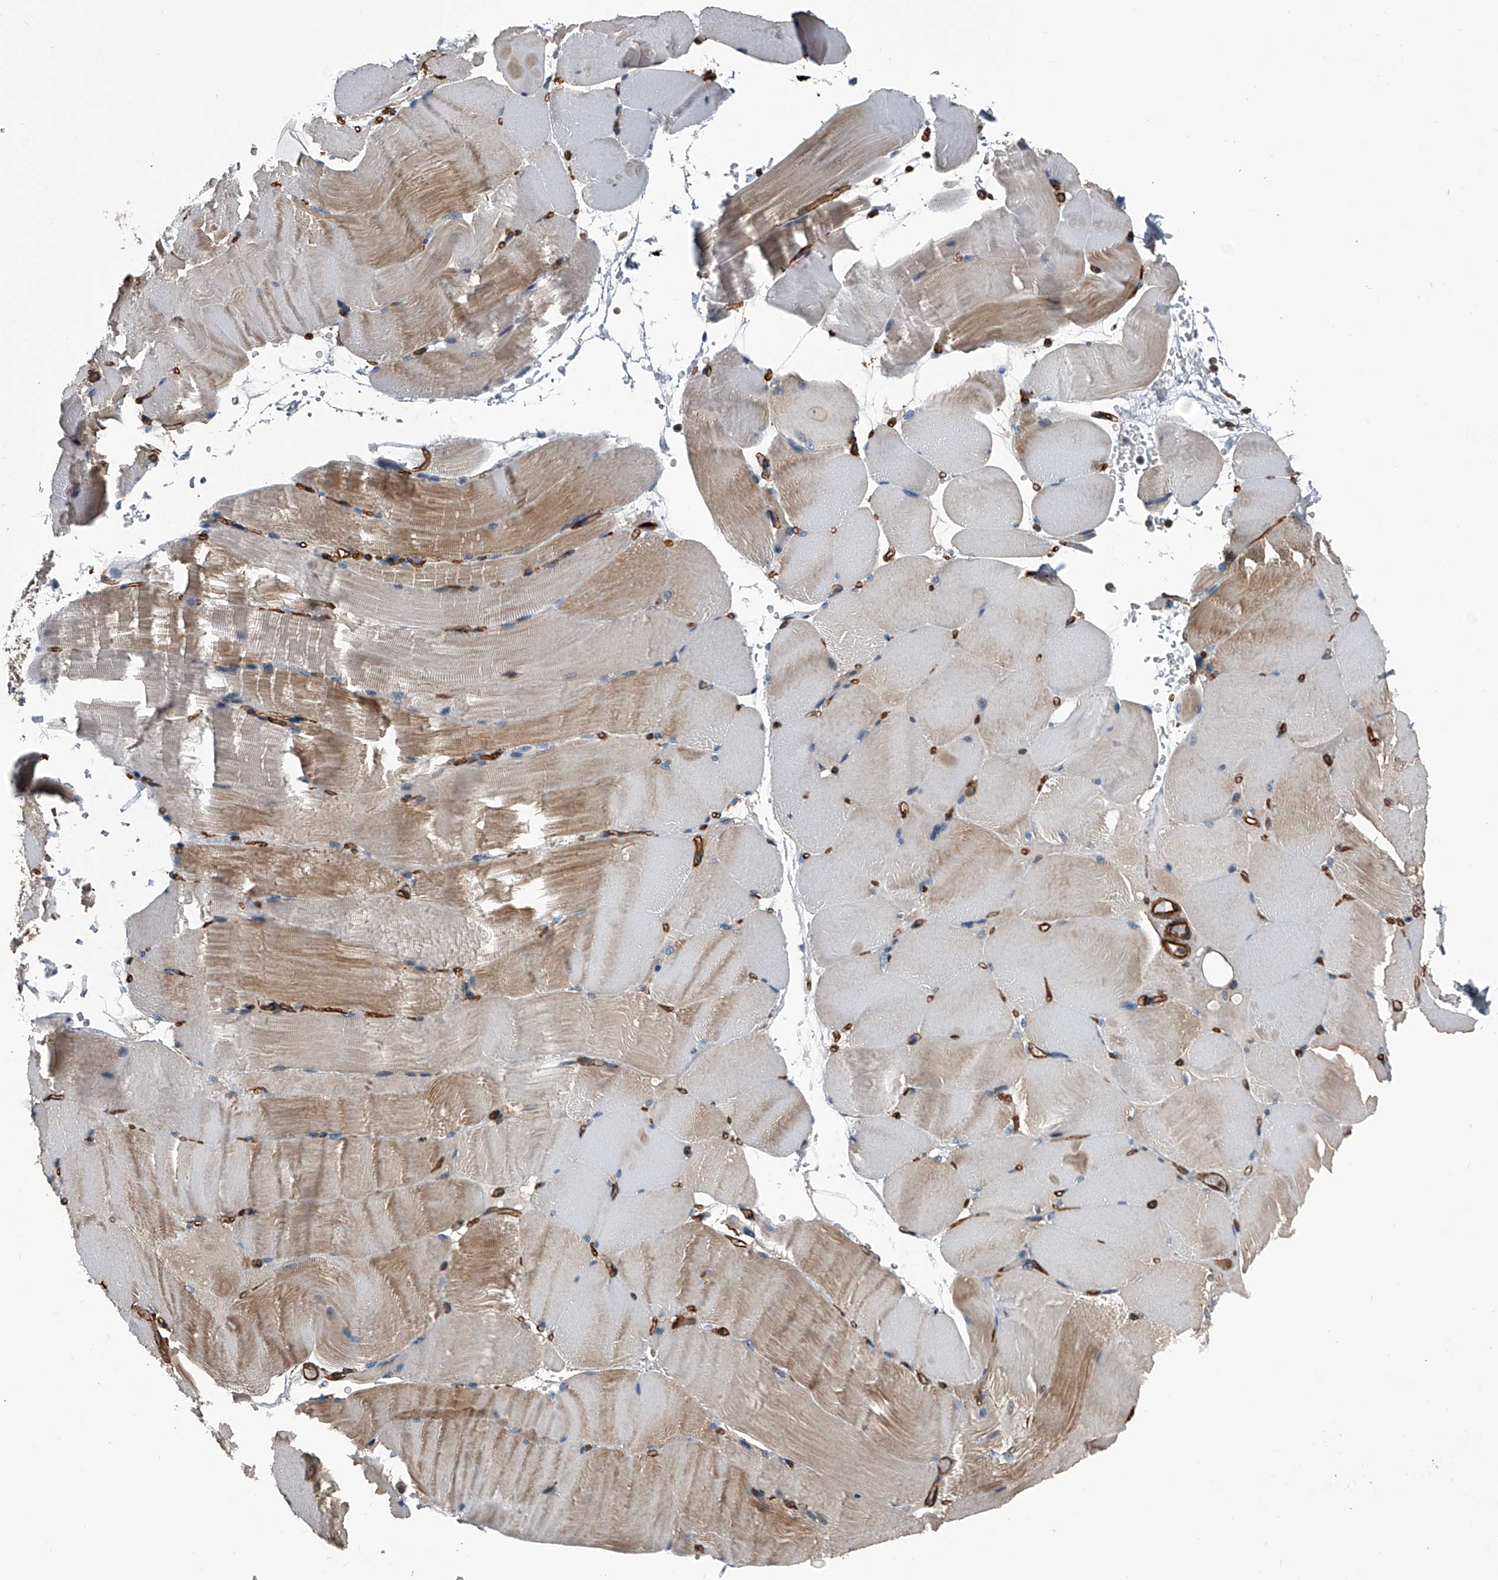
{"staining": {"intensity": "weak", "quantity": "25%-75%", "location": "cytoplasmic/membranous"}, "tissue": "skeletal muscle", "cell_type": "Myocytes", "image_type": "normal", "snomed": [{"axis": "morphology", "description": "Normal tissue, NOS"}, {"axis": "topography", "description": "Skeletal muscle"}, {"axis": "topography", "description": "Parathyroid gland"}], "caption": "The immunohistochemical stain highlights weak cytoplasmic/membranous positivity in myocytes of normal skeletal muscle. The staining was performed using DAB (3,3'-diaminobenzidine) to visualize the protein expression in brown, while the nuclei were stained in blue with hematoxylin (Magnification: 20x).", "gene": "LDLRAD2", "patient": {"sex": "female", "age": 37}}